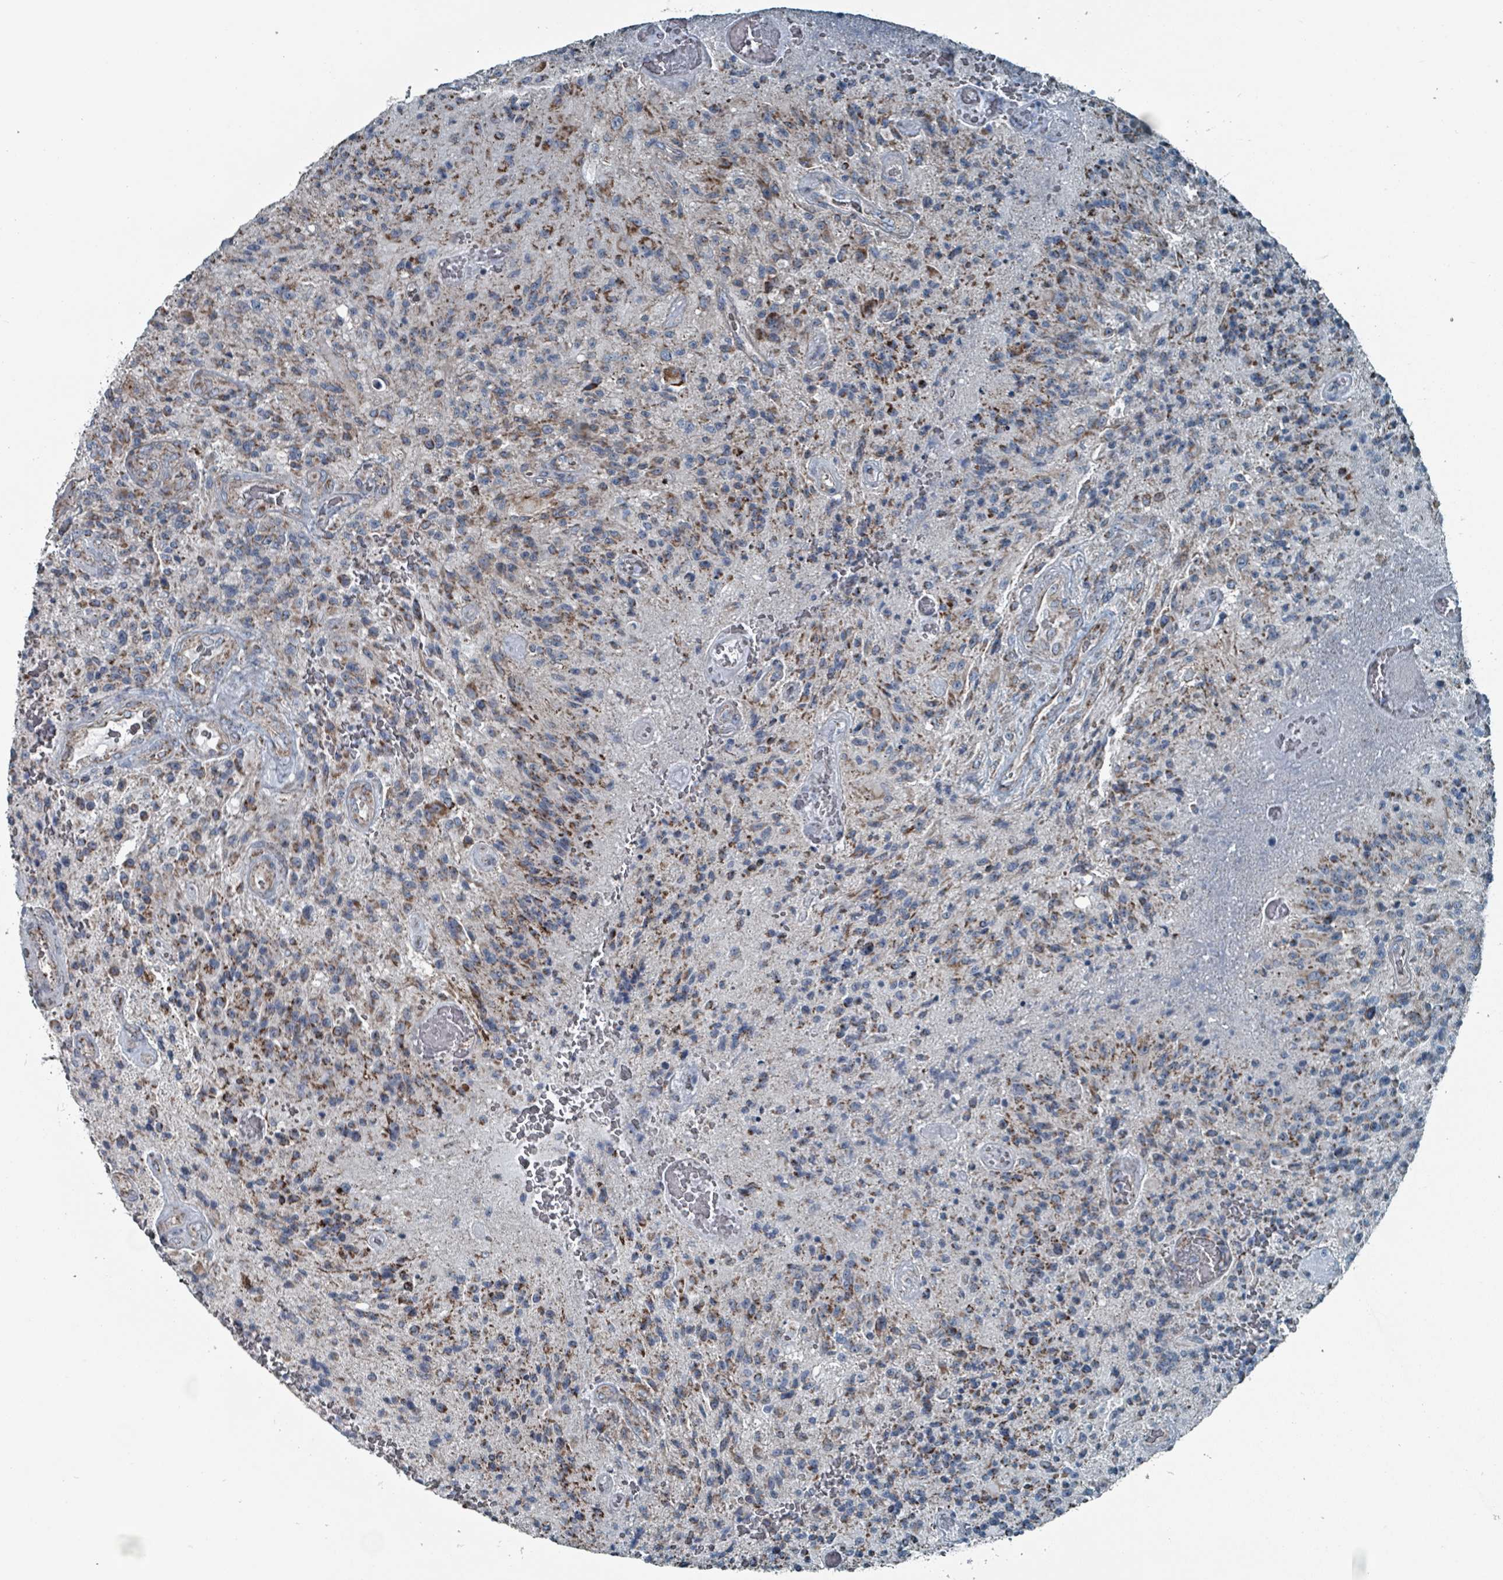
{"staining": {"intensity": "moderate", "quantity": "<25%", "location": "cytoplasmic/membranous"}, "tissue": "glioma", "cell_type": "Tumor cells", "image_type": "cancer", "snomed": [{"axis": "morphology", "description": "Normal tissue, NOS"}, {"axis": "morphology", "description": "Glioma, malignant, High grade"}, {"axis": "topography", "description": "Cerebral cortex"}], "caption": "Malignant high-grade glioma was stained to show a protein in brown. There is low levels of moderate cytoplasmic/membranous expression in about <25% of tumor cells. (IHC, brightfield microscopy, high magnification).", "gene": "ABHD18", "patient": {"sex": "male", "age": 56}}